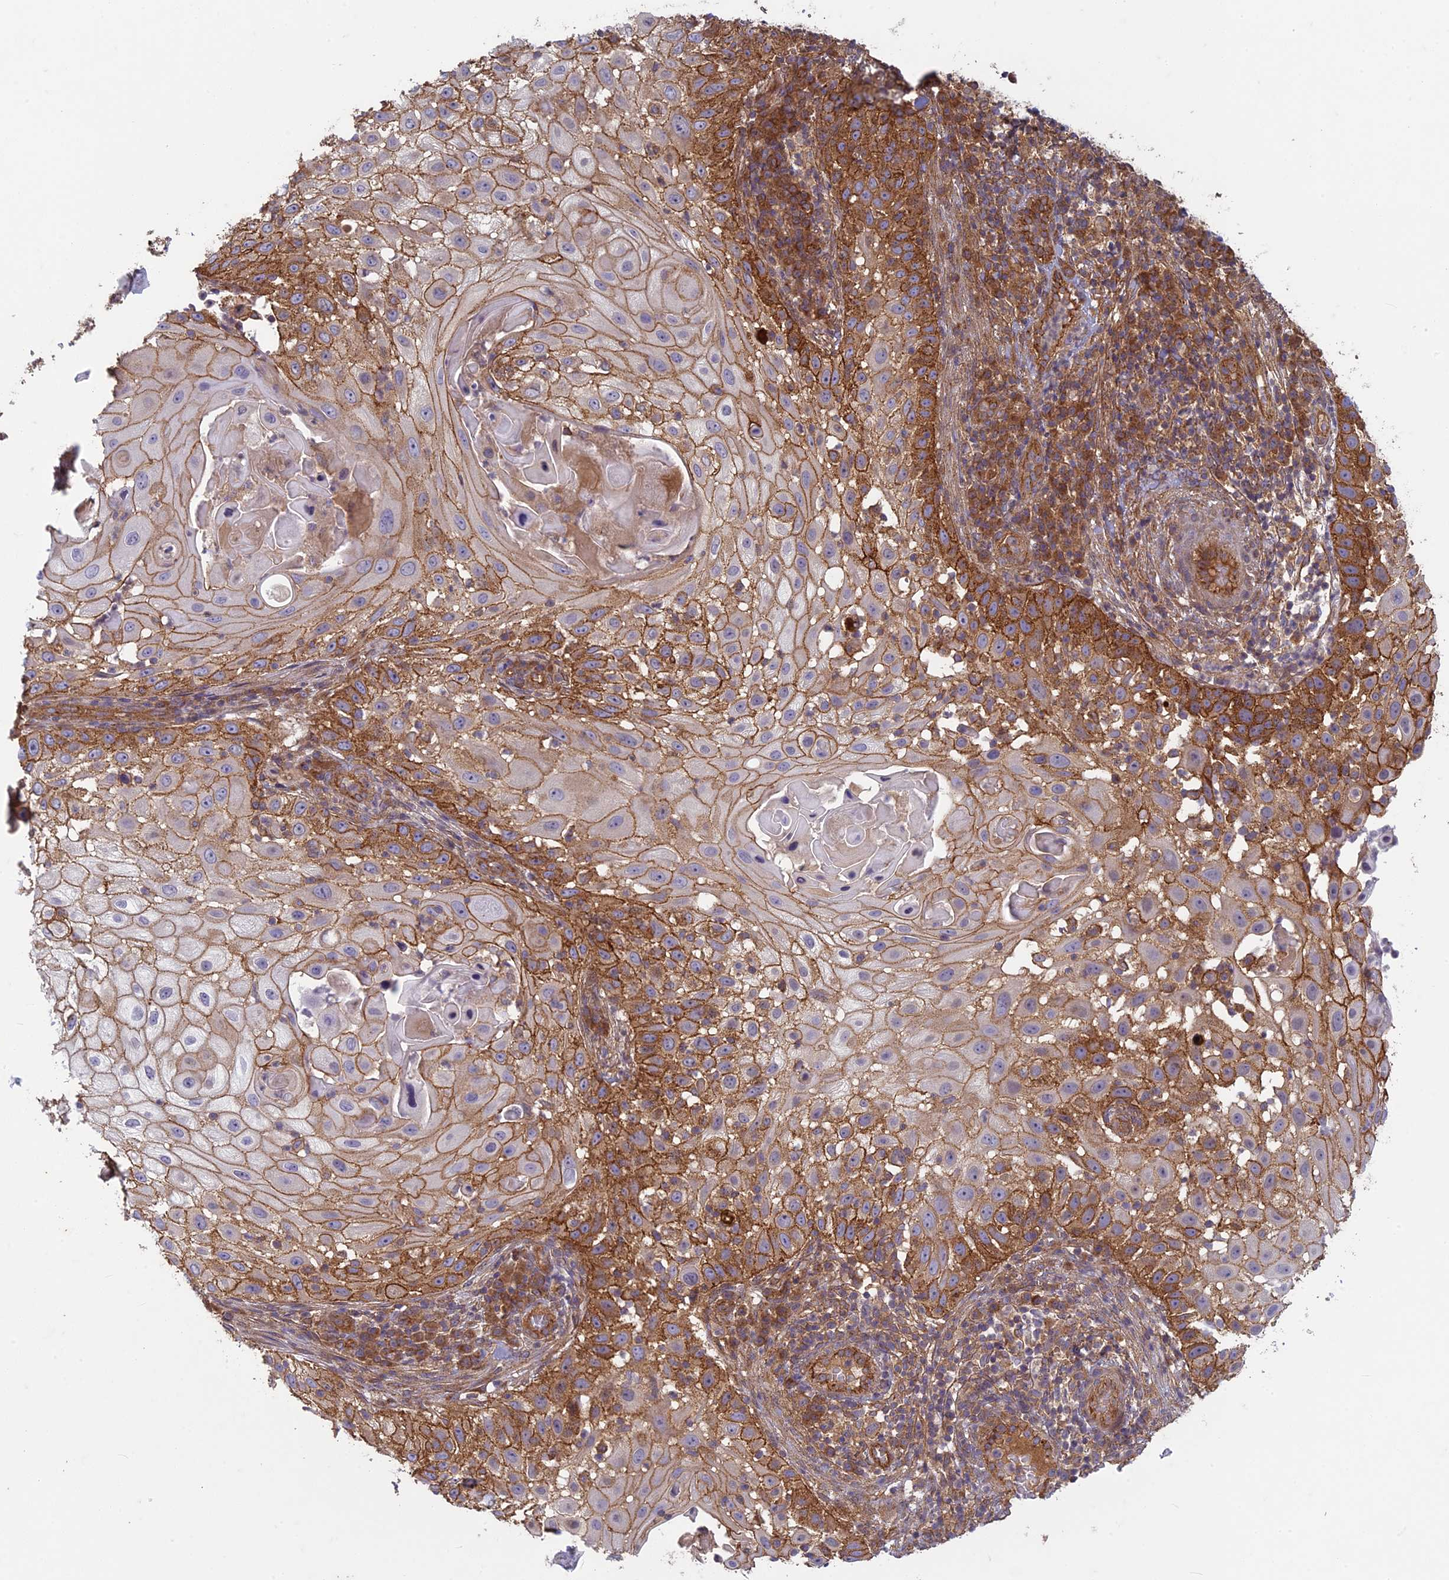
{"staining": {"intensity": "moderate", "quantity": ">75%", "location": "cytoplasmic/membranous"}, "tissue": "skin cancer", "cell_type": "Tumor cells", "image_type": "cancer", "snomed": [{"axis": "morphology", "description": "Squamous cell carcinoma, NOS"}, {"axis": "topography", "description": "Skin"}], "caption": "Brown immunohistochemical staining in skin squamous cell carcinoma reveals moderate cytoplasmic/membranous staining in approximately >75% of tumor cells.", "gene": "TCF25", "patient": {"sex": "female", "age": 44}}